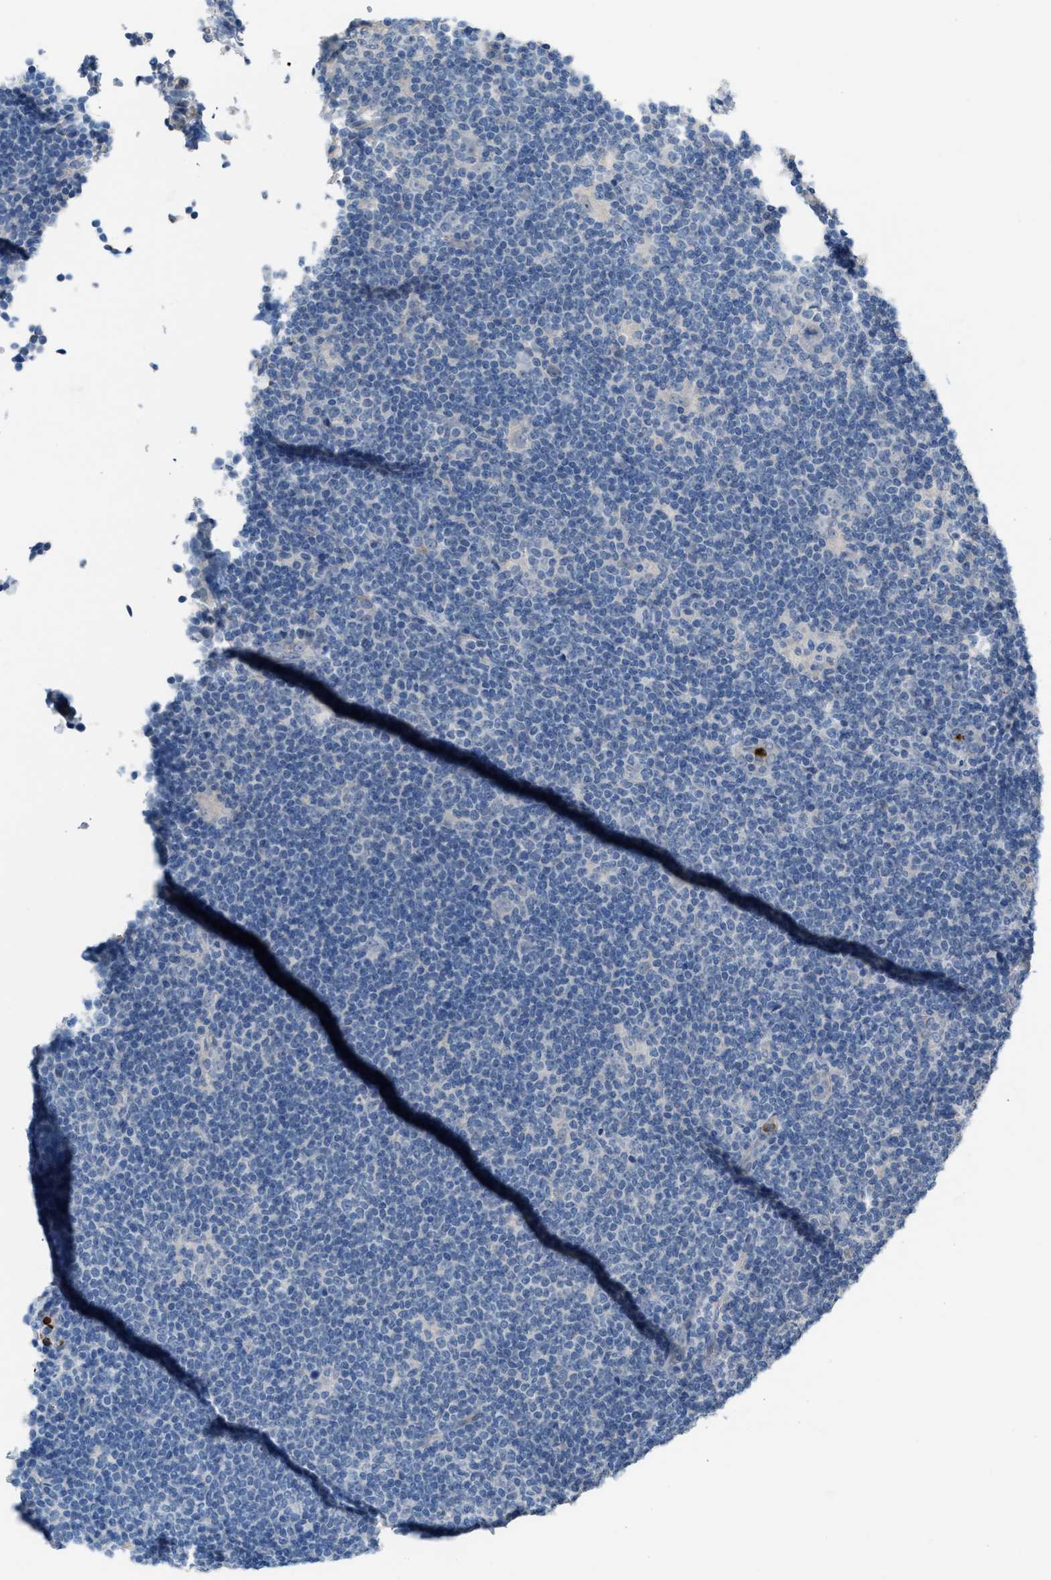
{"staining": {"intensity": "negative", "quantity": "none", "location": "none"}, "tissue": "lymphoma", "cell_type": "Tumor cells", "image_type": "cancer", "snomed": [{"axis": "morphology", "description": "Hodgkin's disease, NOS"}, {"axis": "topography", "description": "Lymph node"}], "caption": "Human lymphoma stained for a protein using IHC shows no staining in tumor cells.", "gene": "CFAP77", "patient": {"sex": "female", "age": 57}}